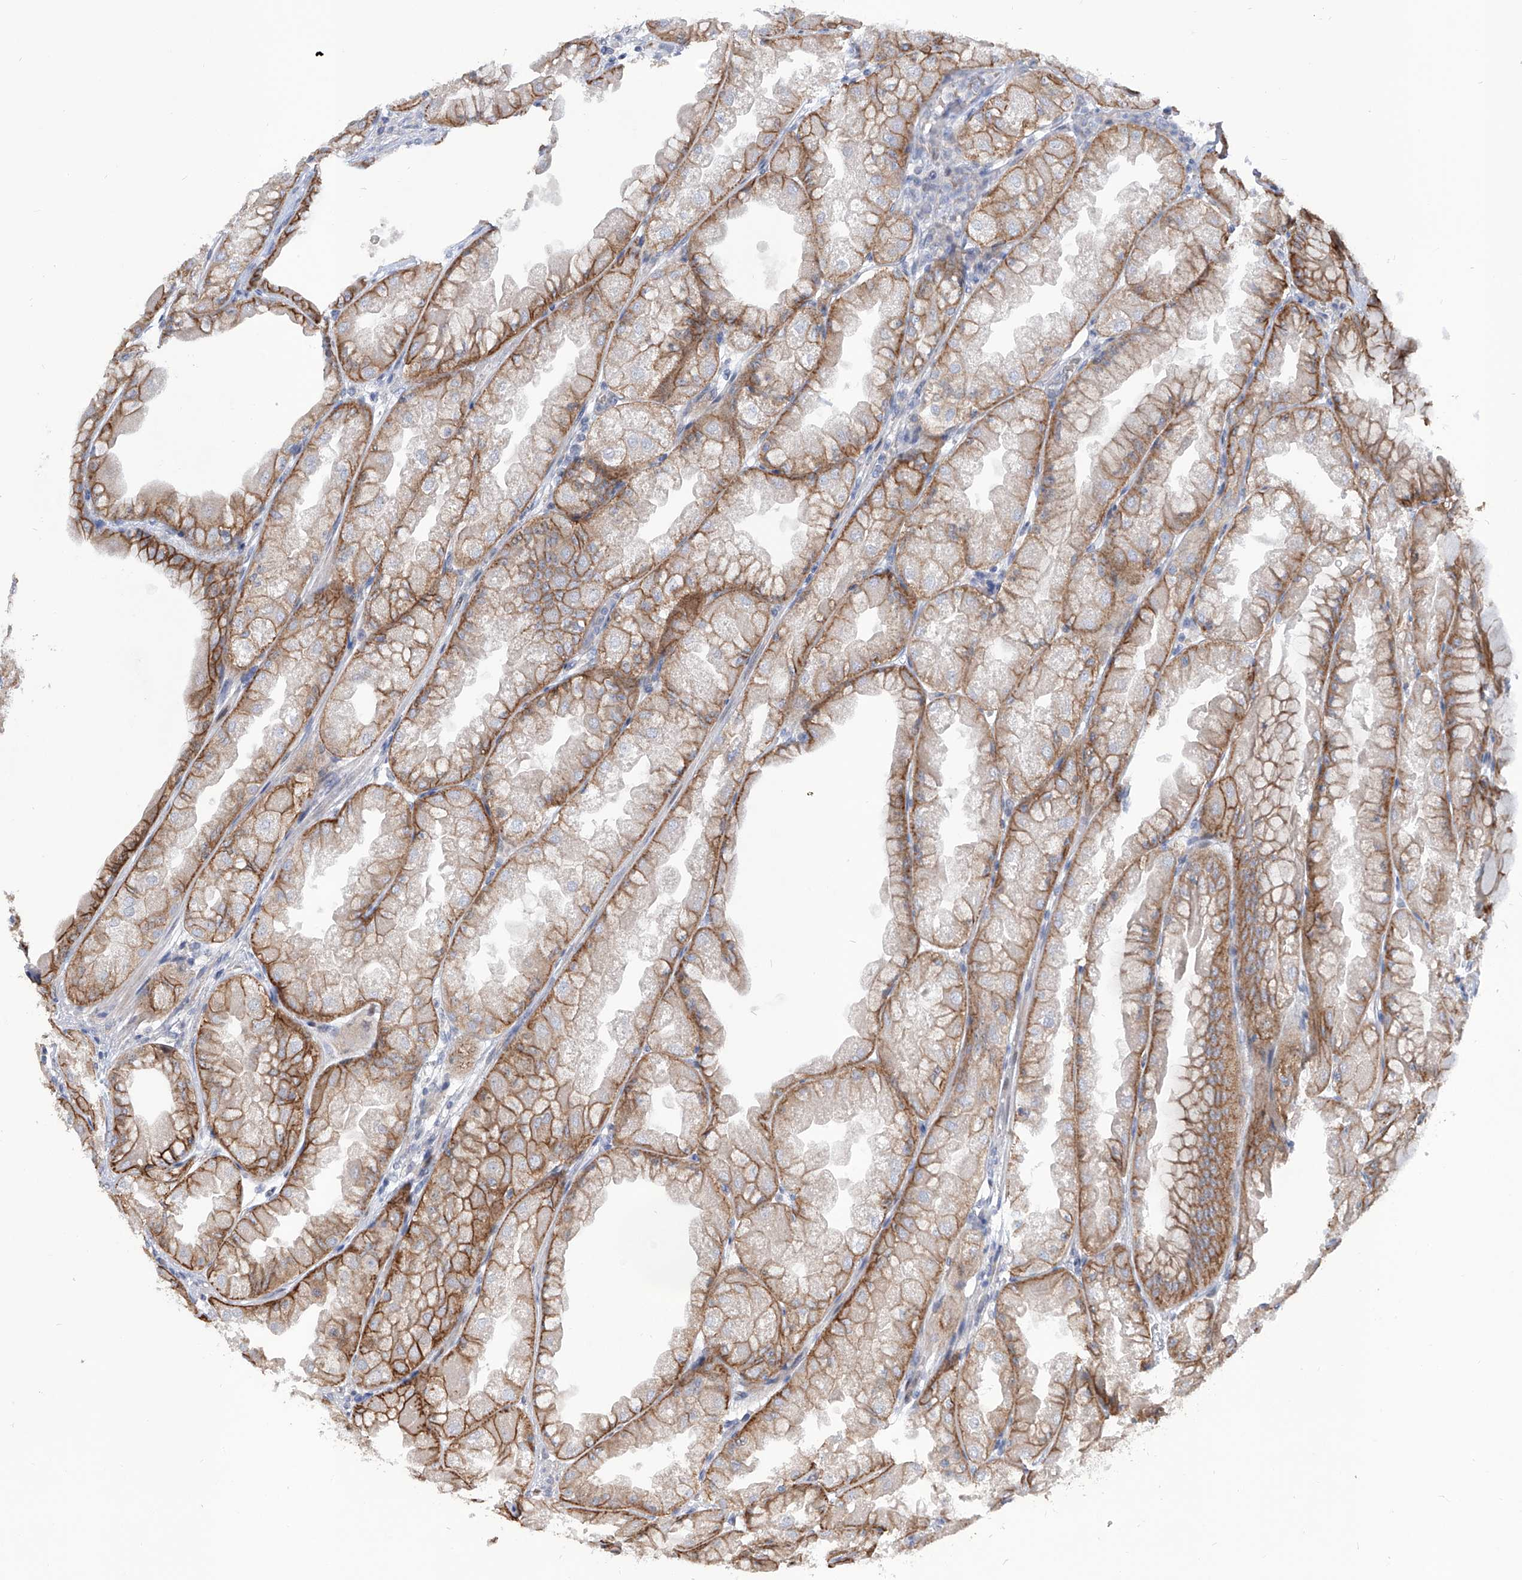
{"staining": {"intensity": "strong", "quantity": "25%-75%", "location": "cytoplasmic/membranous"}, "tissue": "stomach", "cell_type": "Glandular cells", "image_type": "normal", "snomed": [{"axis": "morphology", "description": "Normal tissue, NOS"}, {"axis": "topography", "description": "Stomach, upper"}], "caption": "IHC micrograph of unremarkable stomach: human stomach stained using immunohistochemistry shows high levels of strong protein expression localized specifically in the cytoplasmic/membranous of glandular cells, appearing as a cytoplasmic/membranous brown color.", "gene": "LRRC1", "patient": {"sex": "male", "age": 47}}